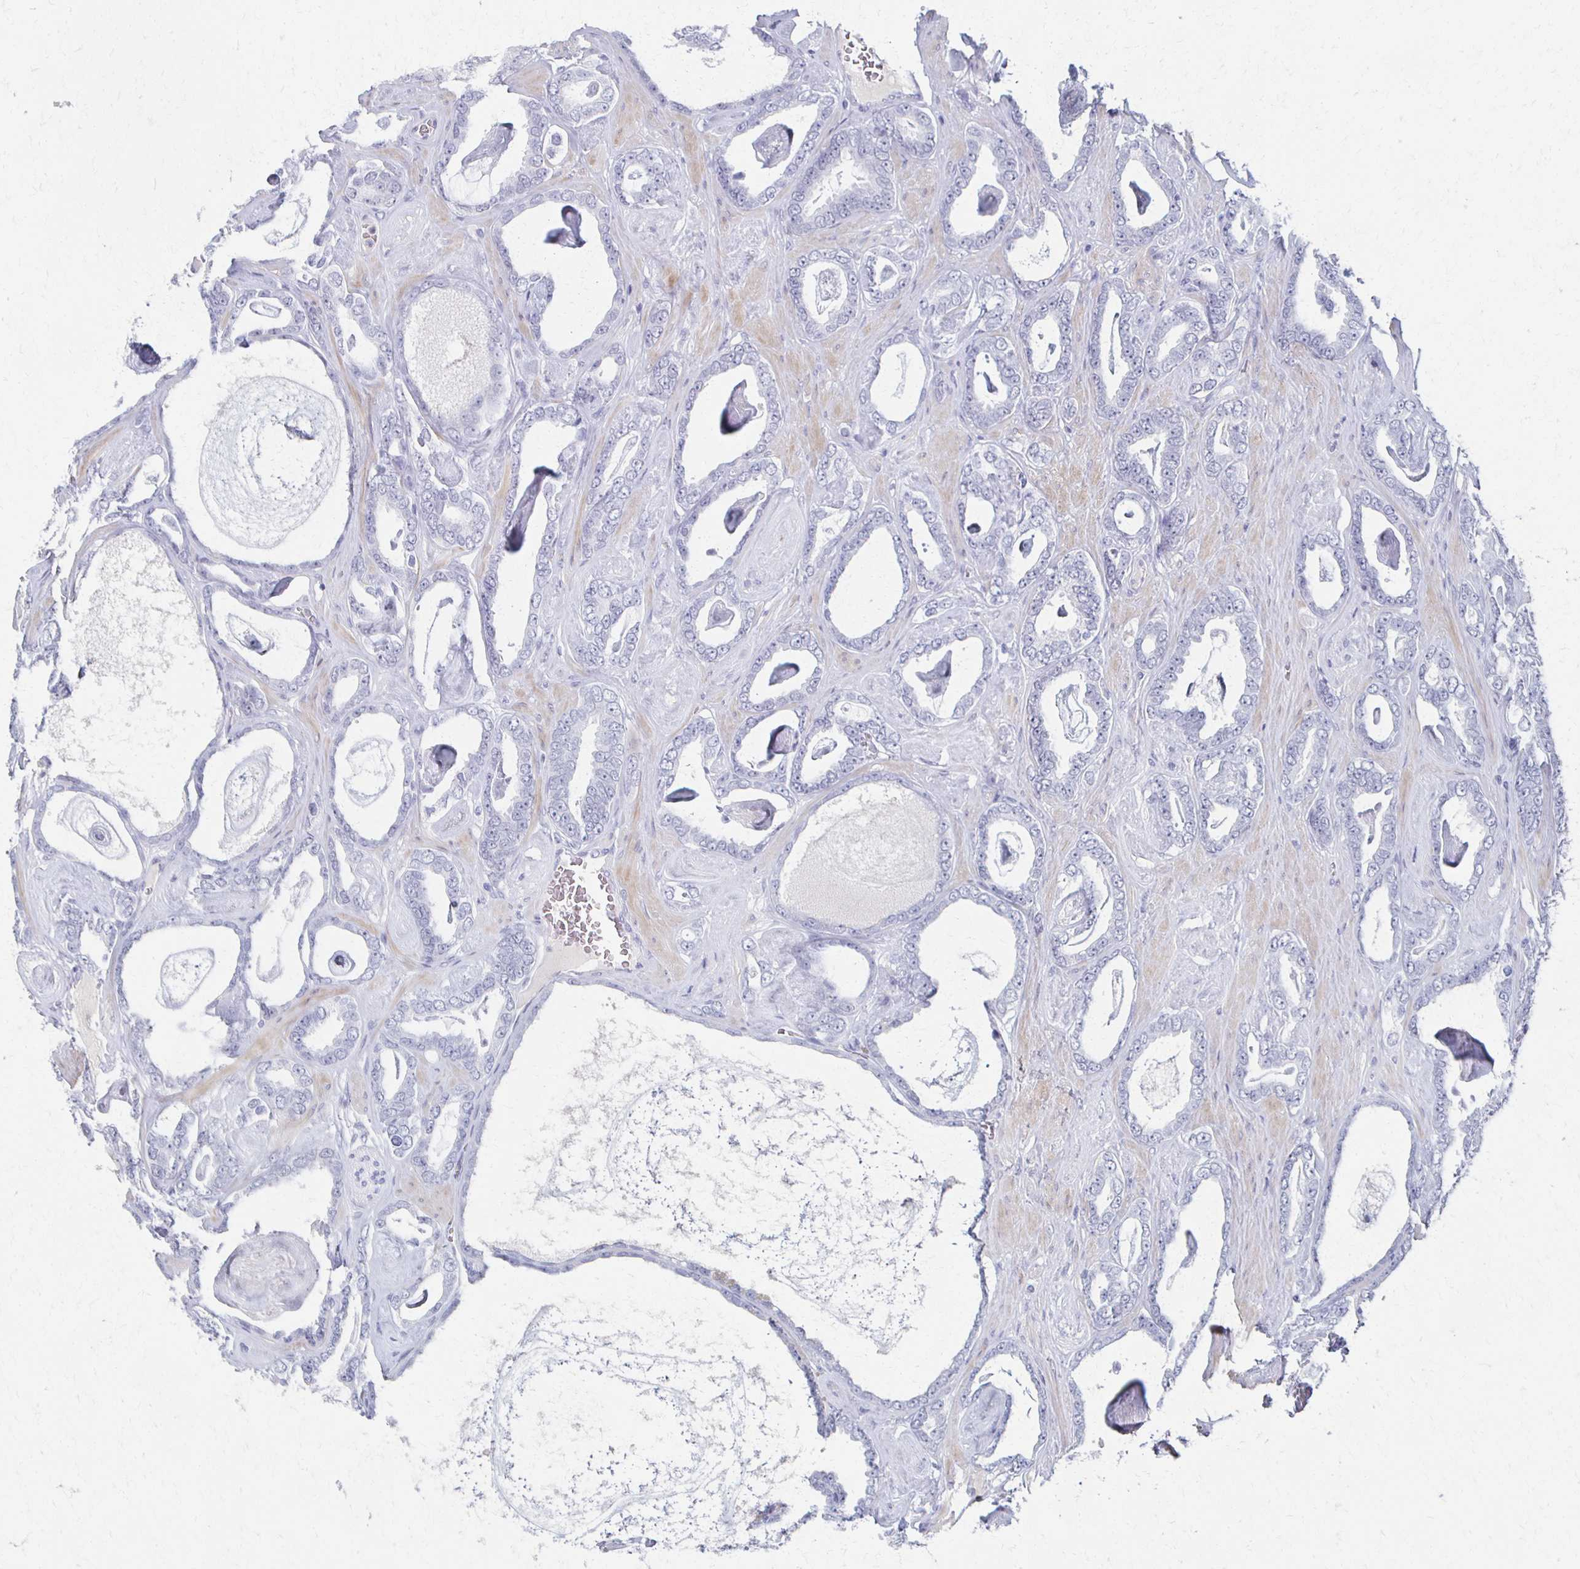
{"staining": {"intensity": "negative", "quantity": "none", "location": "none"}, "tissue": "prostate cancer", "cell_type": "Tumor cells", "image_type": "cancer", "snomed": [{"axis": "morphology", "description": "Adenocarcinoma, High grade"}, {"axis": "topography", "description": "Prostate"}], "caption": "IHC histopathology image of neoplastic tissue: human high-grade adenocarcinoma (prostate) stained with DAB (3,3'-diaminobenzidine) shows no significant protein expression in tumor cells.", "gene": "CXCR2", "patient": {"sex": "male", "age": 63}}